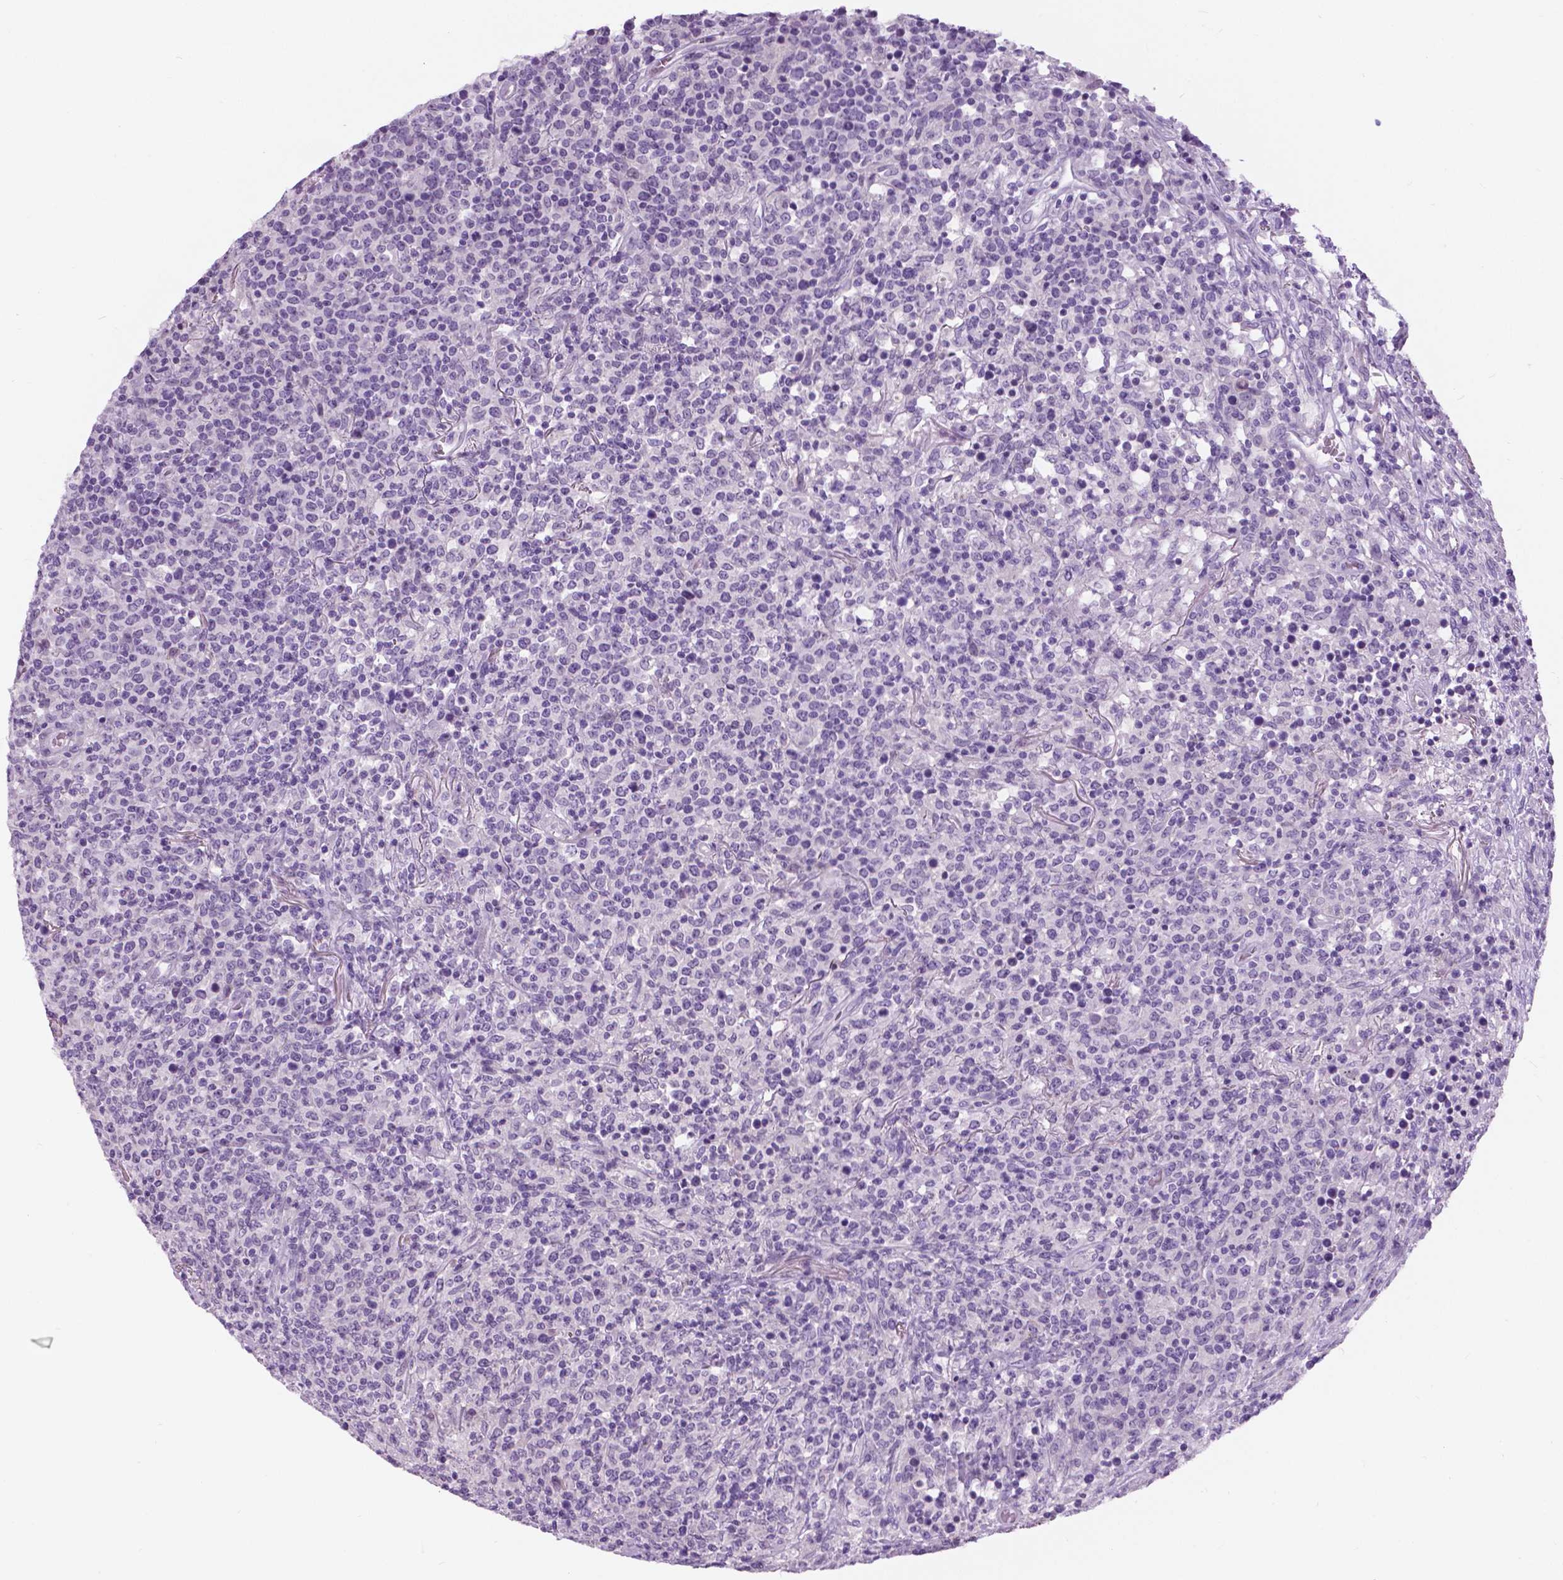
{"staining": {"intensity": "negative", "quantity": "none", "location": "none"}, "tissue": "lymphoma", "cell_type": "Tumor cells", "image_type": "cancer", "snomed": [{"axis": "morphology", "description": "Malignant lymphoma, non-Hodgkin's type, High grade"}, {"axis": "topography", "description": "Lung"}], "caption": "A histopathology image of human high-grade malignant lymphoma, non-Hodgkin's type is negative for staining in tumor cells.", "gene": "TP53TG5", "patient": {"sex": "male", "age": 79}}